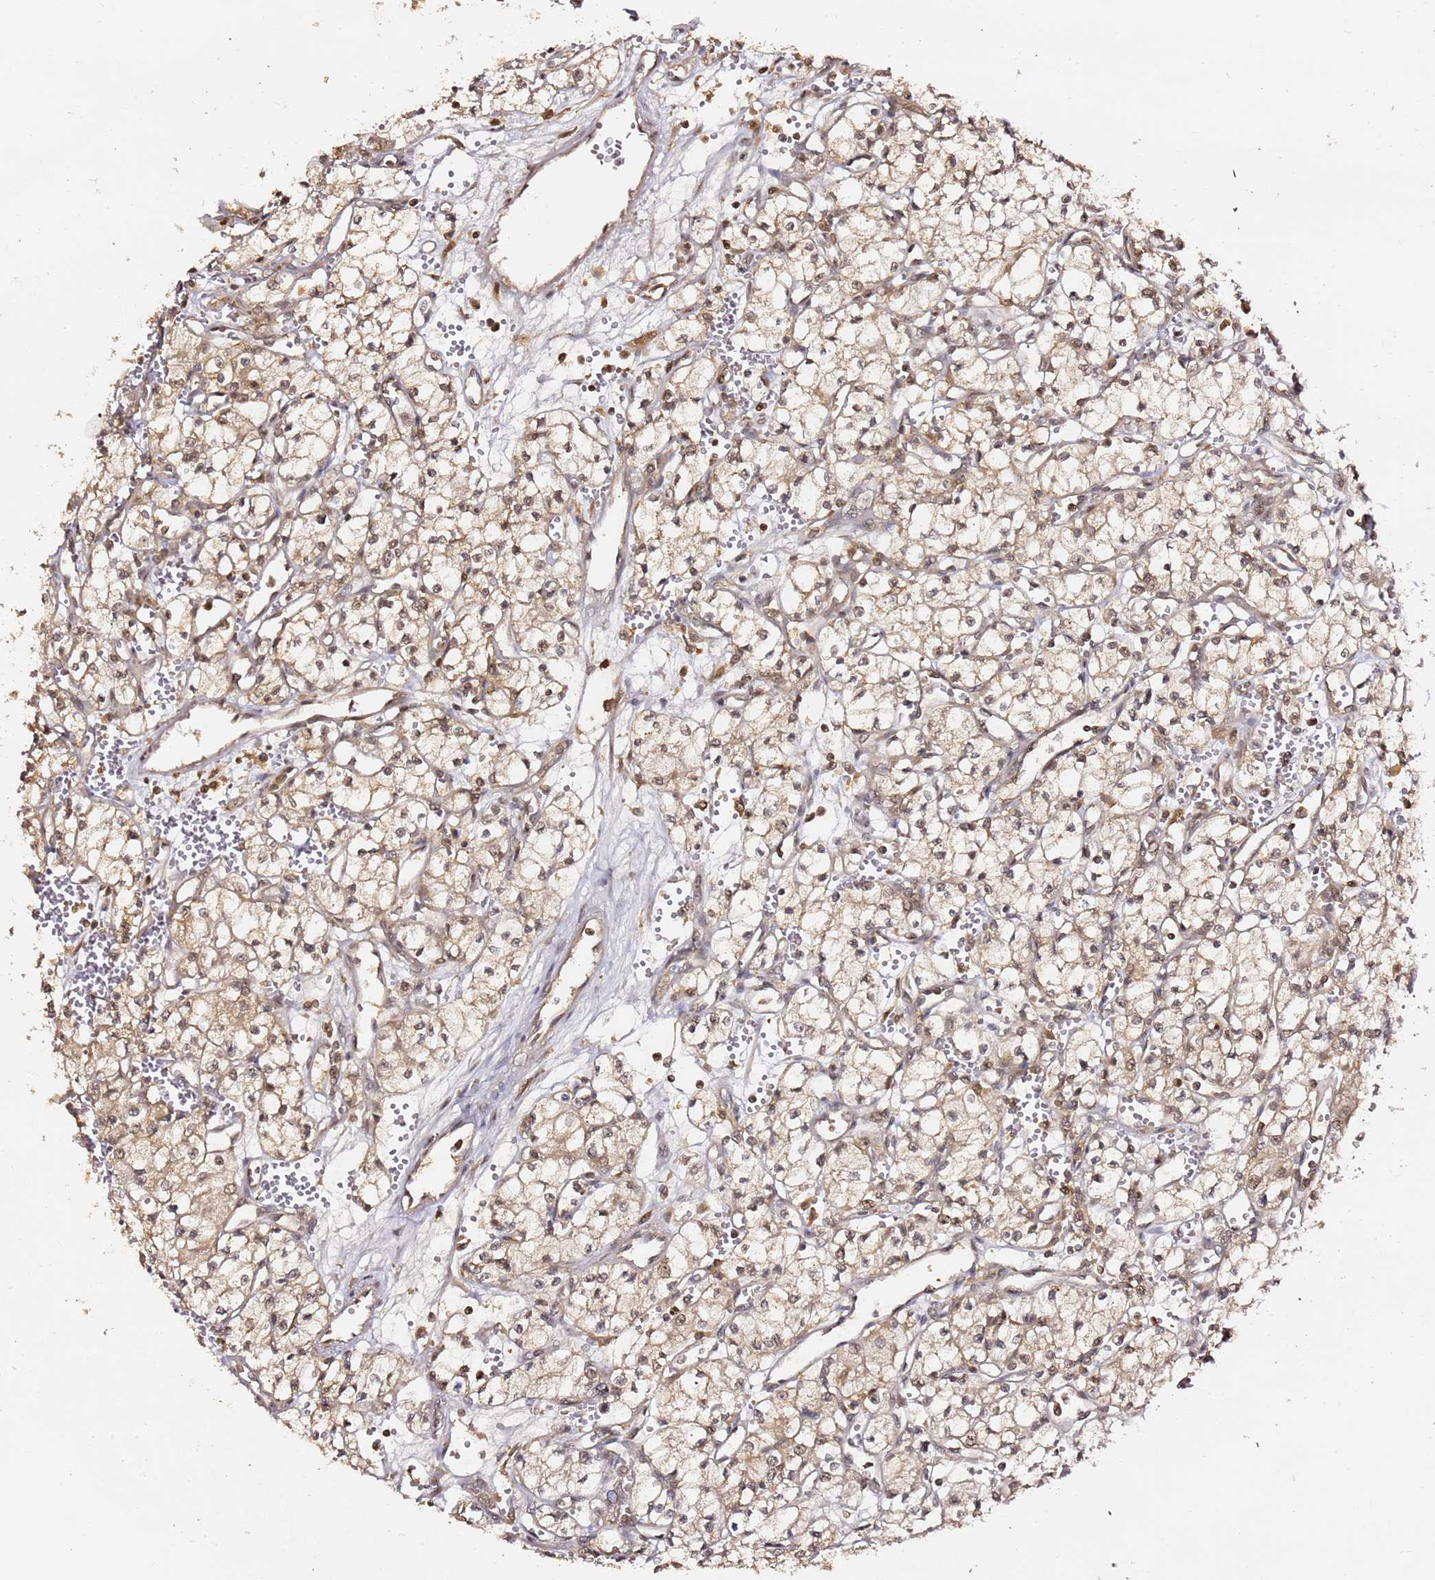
{"staining": {"intensity": "weak", "quantity": ">75%", "location": "cytoplasmic/membranous,nuclear"}, "tissue": "renal cancer", "cell_type": "Tumor cells", "image_type": "cancer", "snomed": [{"axis": "morphology", "description": "Adenocarcinoma, NOS"}, {"axis": "topography", "description": "Kidney"}], "caption": "Renal adenocarcinoma stained with DAB IHC reveals low levels of weak cytoplasmic/membranous and nuclear expression in about >75% of tumor cells.", "gene": "OR5V1", "patient": {"sex": "male", "age": 59}}